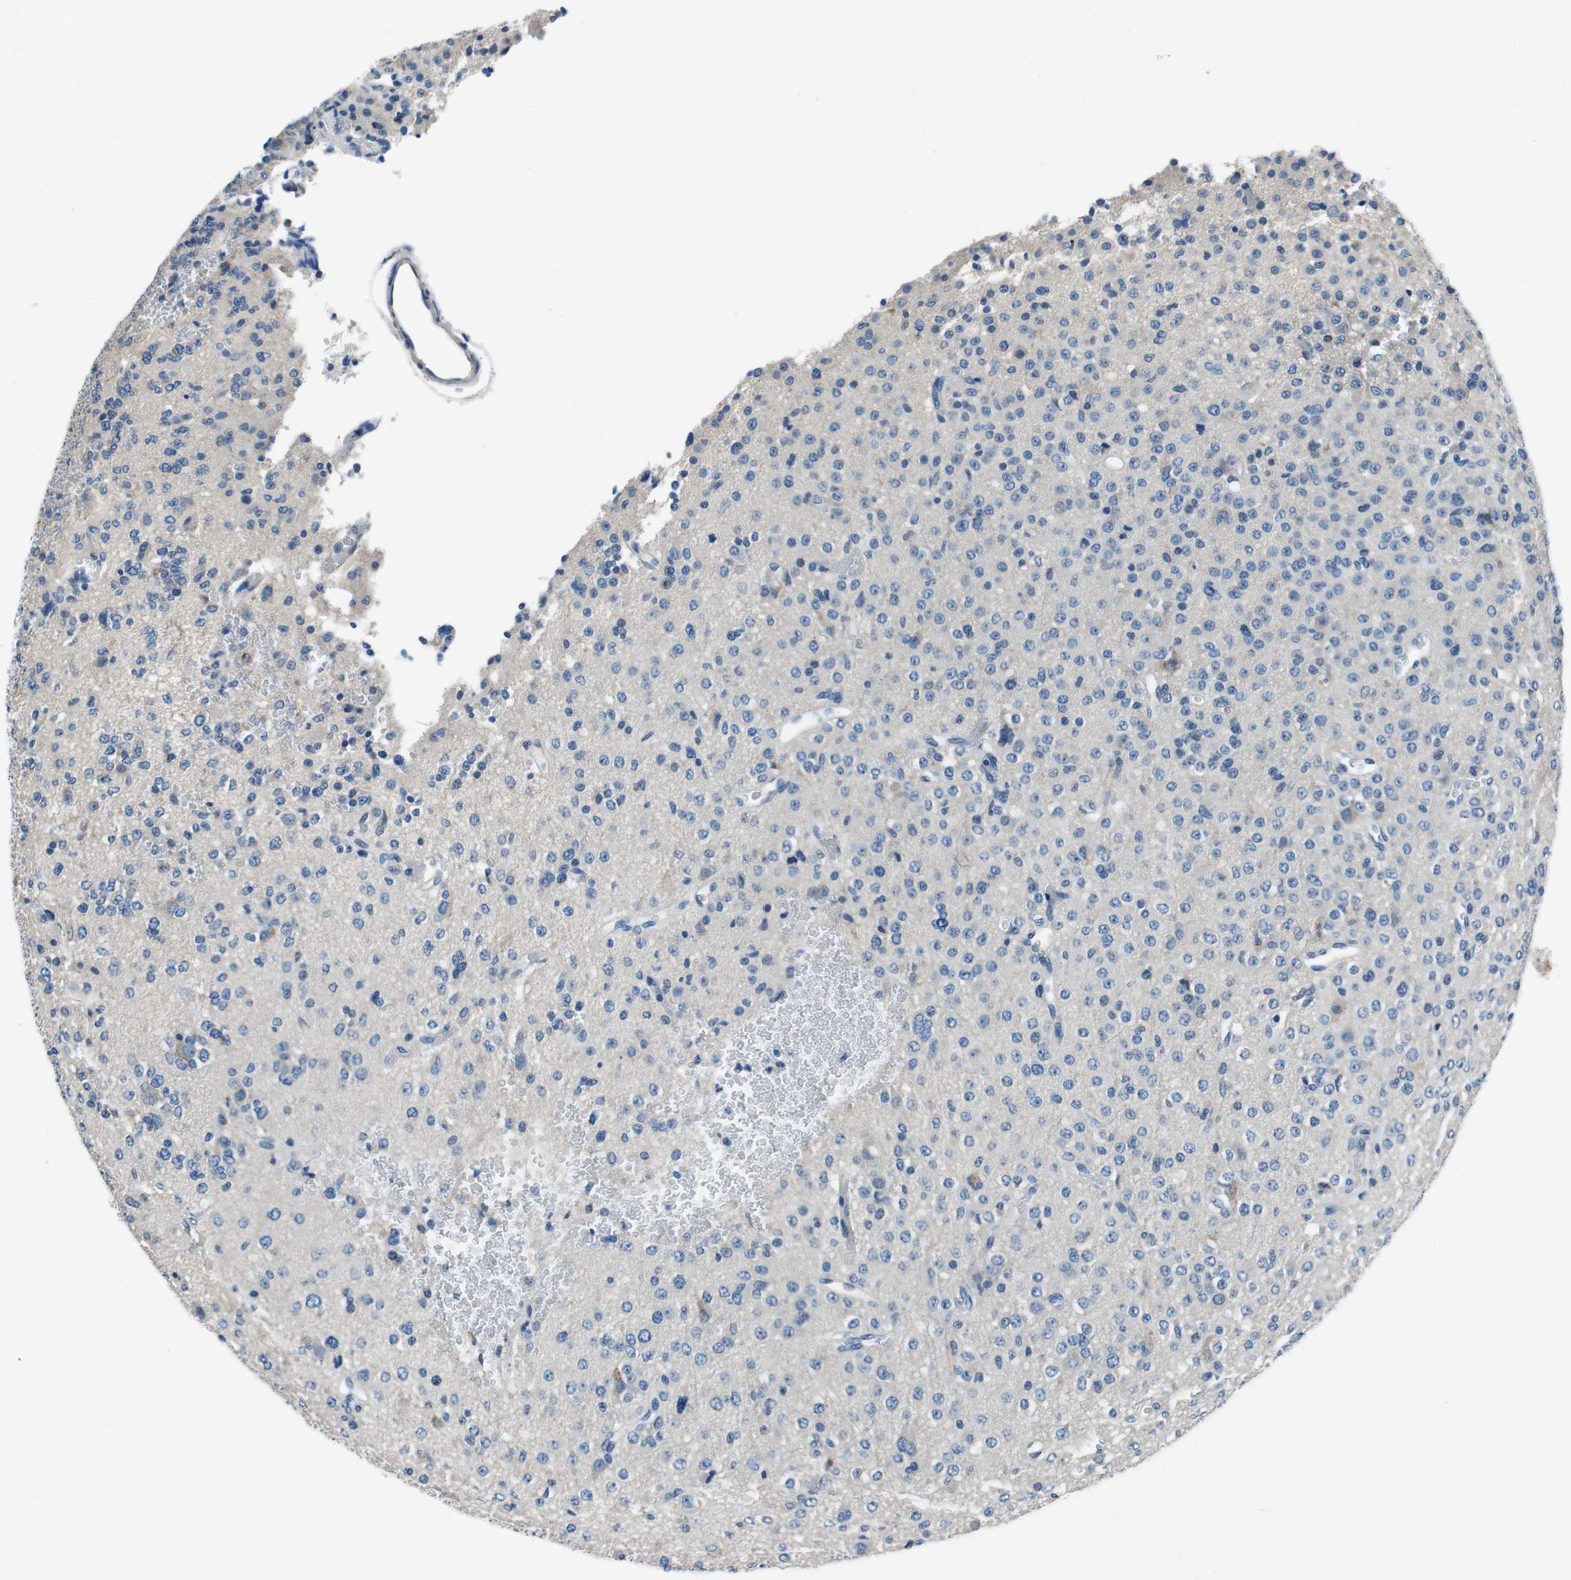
{"staining": {"intensity": "negative", "quantity": "none", "location": "none"}, "tissue": "glioma", "cell_type": "Tumor cells", "image_type": "cancer", "snomed": [{"axis": "morphology", "description": "Glioma, malignant, Low grade"}, {"axis": "topography", "description": "Brain"}], "caption": "This micrograph is of glioma stained with immunohistochemistry (IHC) to label a protein in brown with the nuclei are counter-stained blue. There is no staining in tumor cells. (Stains: DAB (3,3'-diaminobenzidine) immunohistochemistry (IHC) with hematoxylin counter stain, Microscopy: brightfield microscopy at high magnification).", "gene": "CASQ1", "patient": {"sex": "male", "age": 38}}